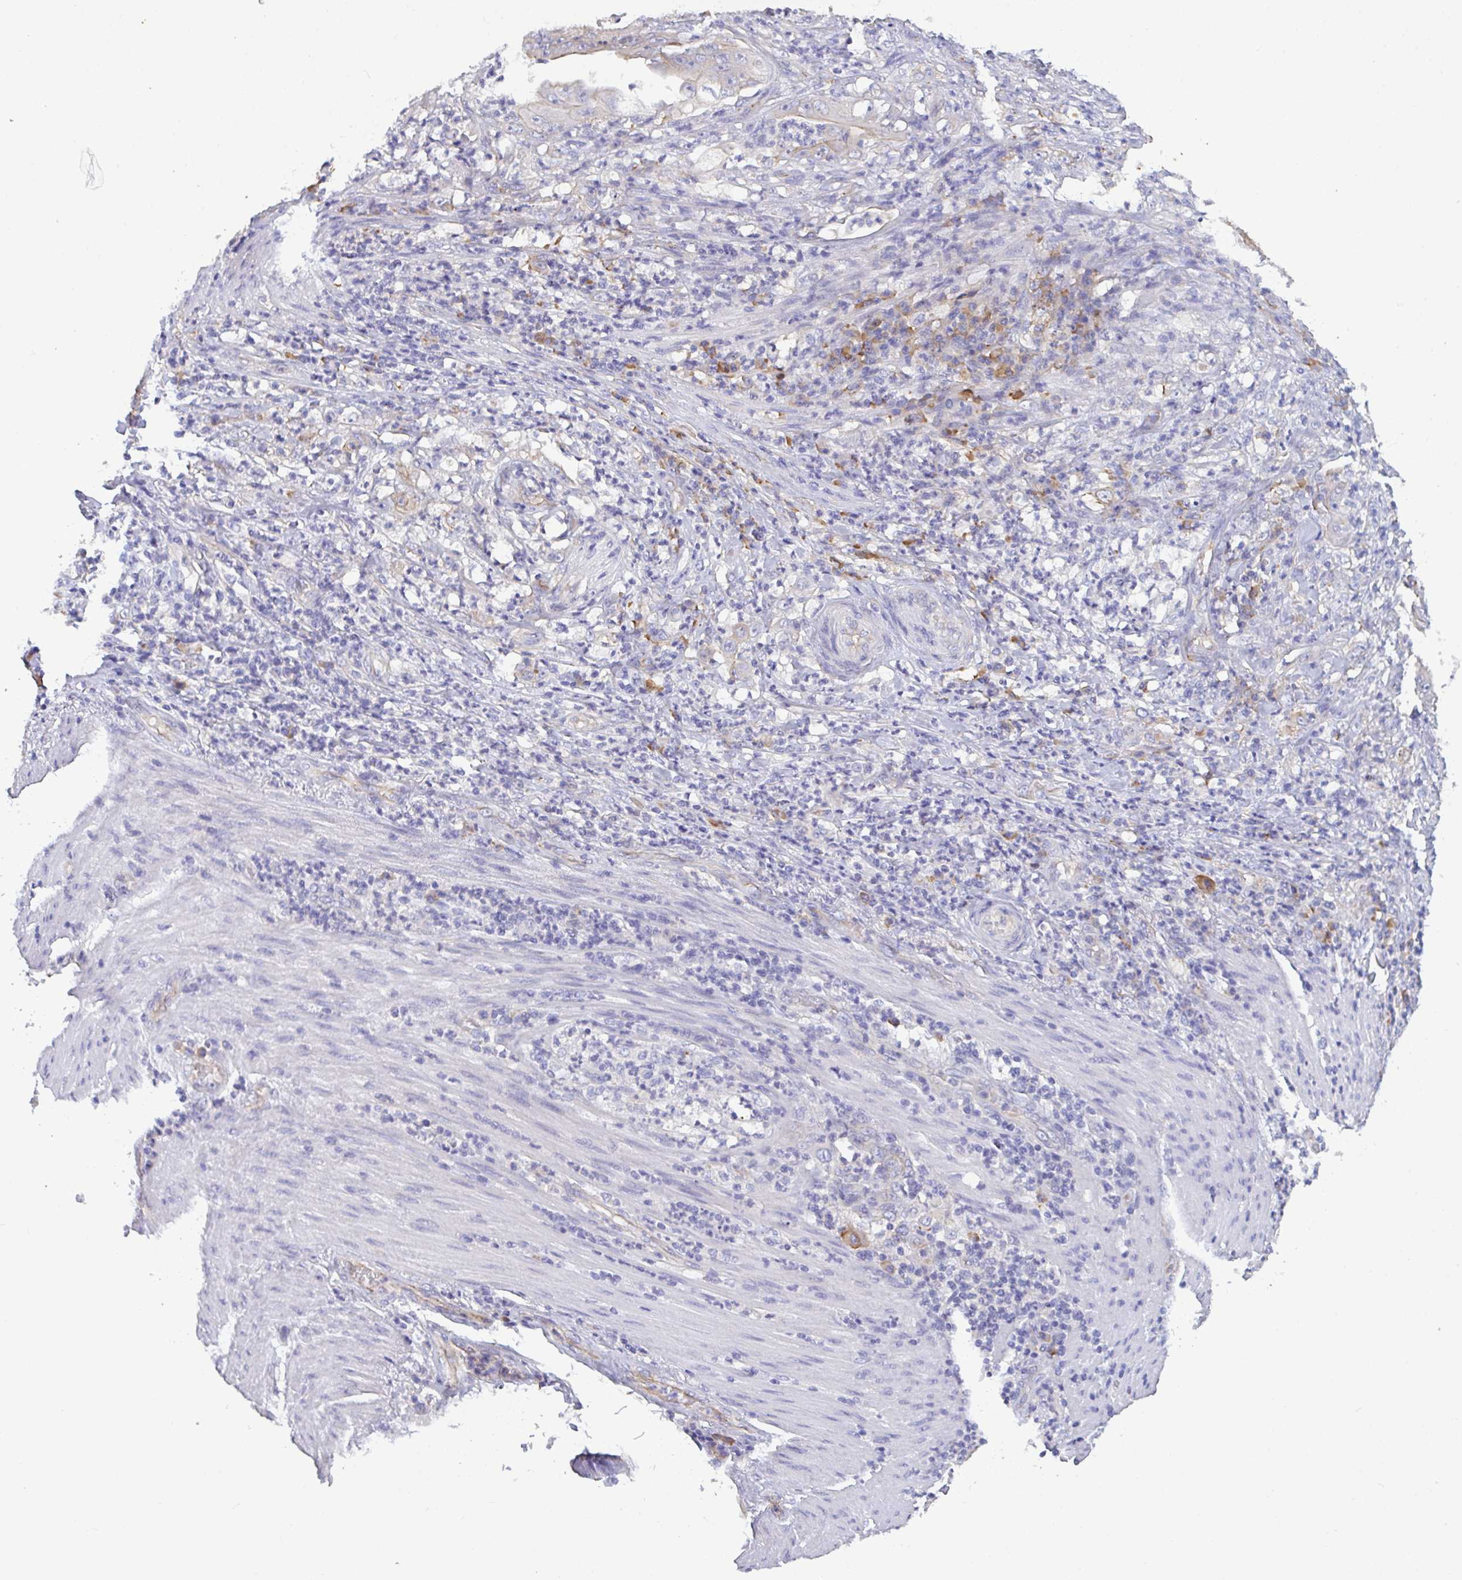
{"staining": {"intensity": "strong", "quantity": "<25%", "location": "cytoplasmic/membranous"}, "tissue": "stomach cancer", "cell_type": "Tumor cells", "image_type": "cancer", "snomed": [{"axis": "morphology", "description": "Adenocarcinoma, NOS"}, {"axis": "topography", "description": "Stomach"}], "caption": "This micrograph displays stomach cancer stained with immunohistochemistry to label a protein in brown. The cytoplasmic/membranous of tumor cells show strong positivity for the protein. Nuclei are counter-stained blue.", "gene": "SLC66A1", "patient": {"sex": "female", "age": 73}}